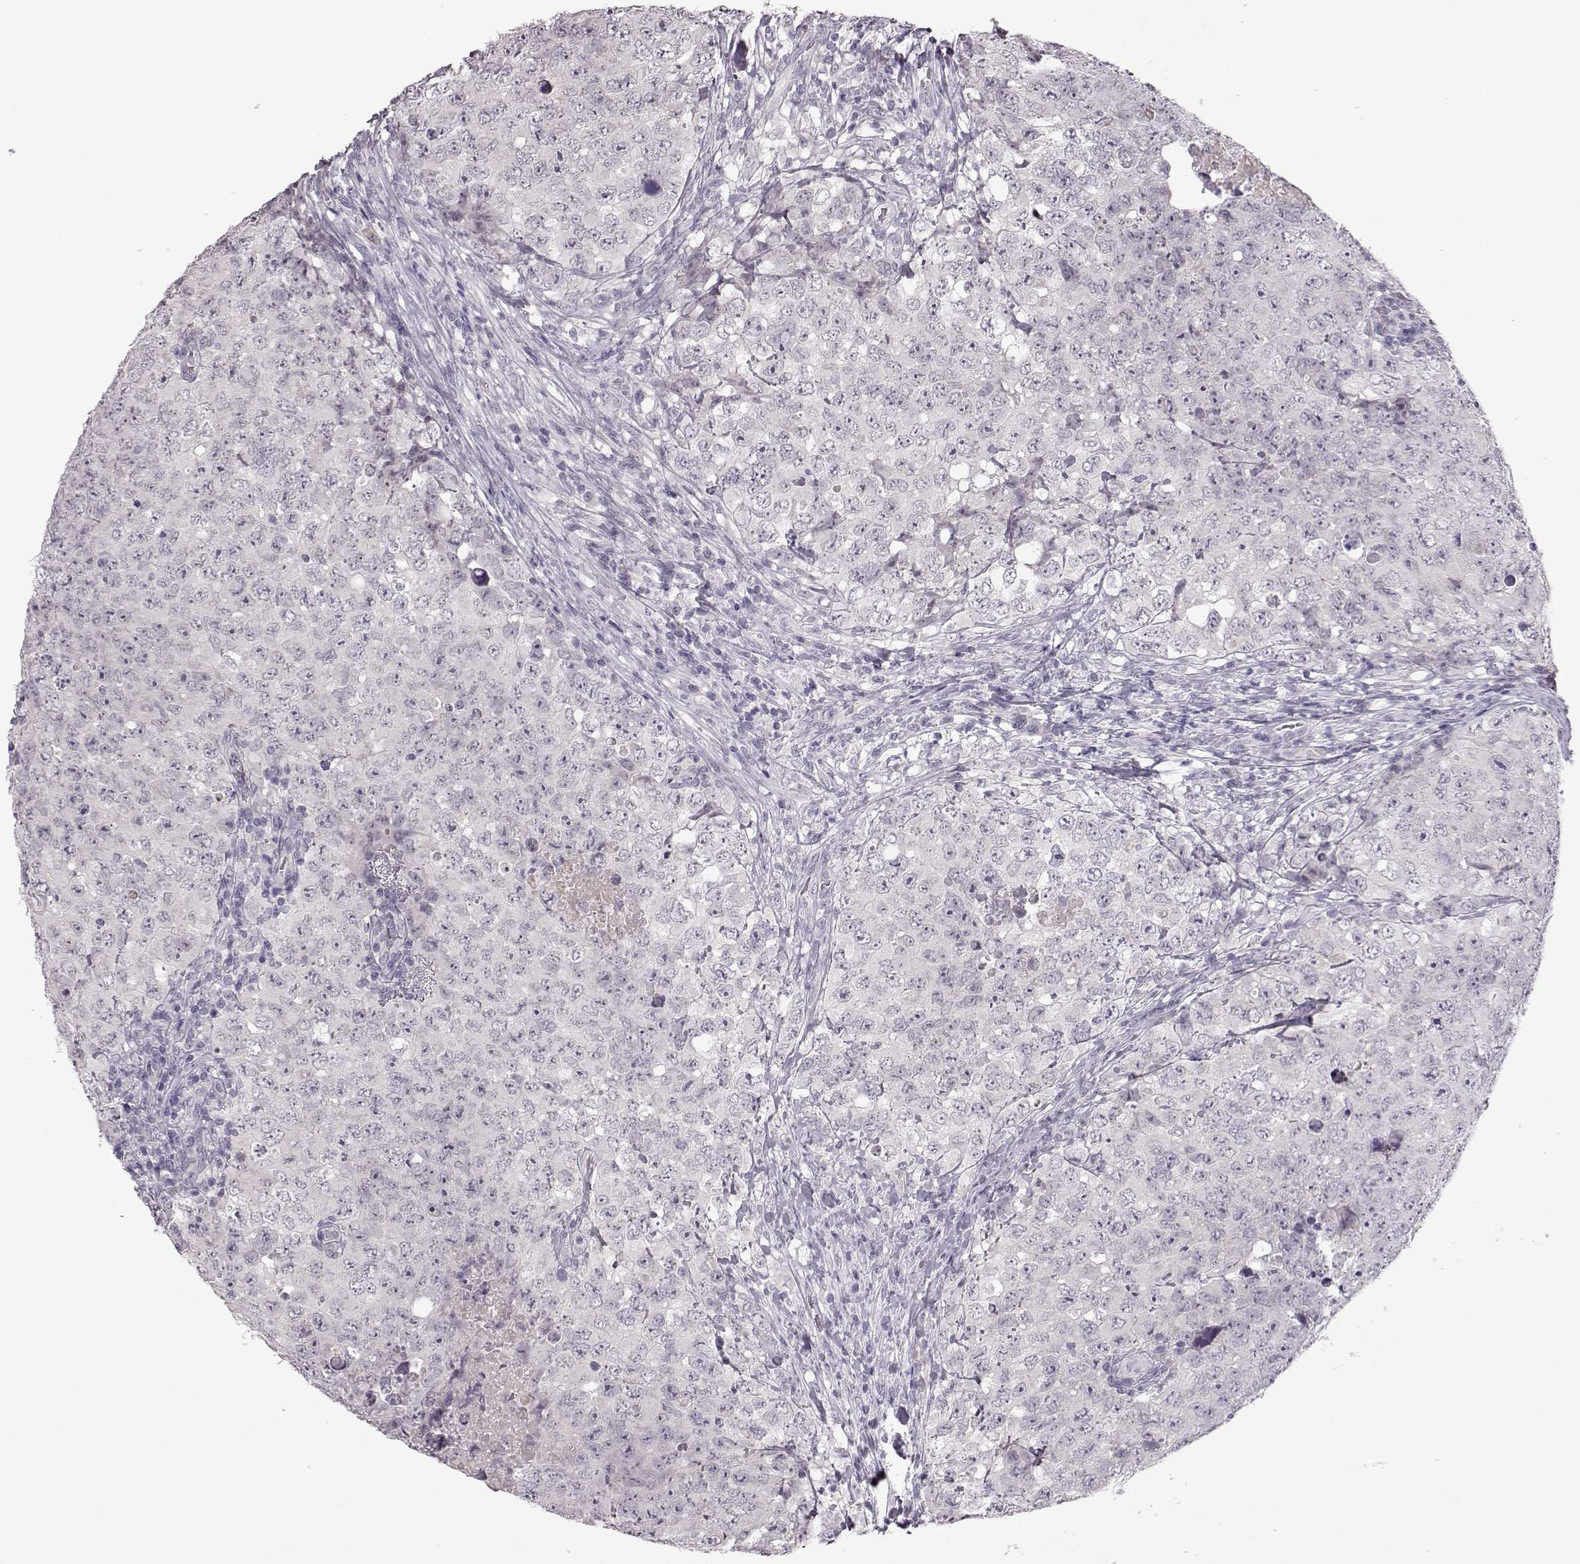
{"staining": {"intensity": "negative", "quantity": "none", "location": "none"}, "tissue": "testis cancer", "cell_type": "Tumor cells", "image_type": "cancer", "snomed": [{"axis": "morphology", "description": "Seminoma, NOS"}, {"axis": "topography", "description": "Testis"}], "caption": "There is no significant expression in tumor cells of seminoma (testis).", "gene": "SPAG17", "patient": {"sex": "male", "age": 34}}